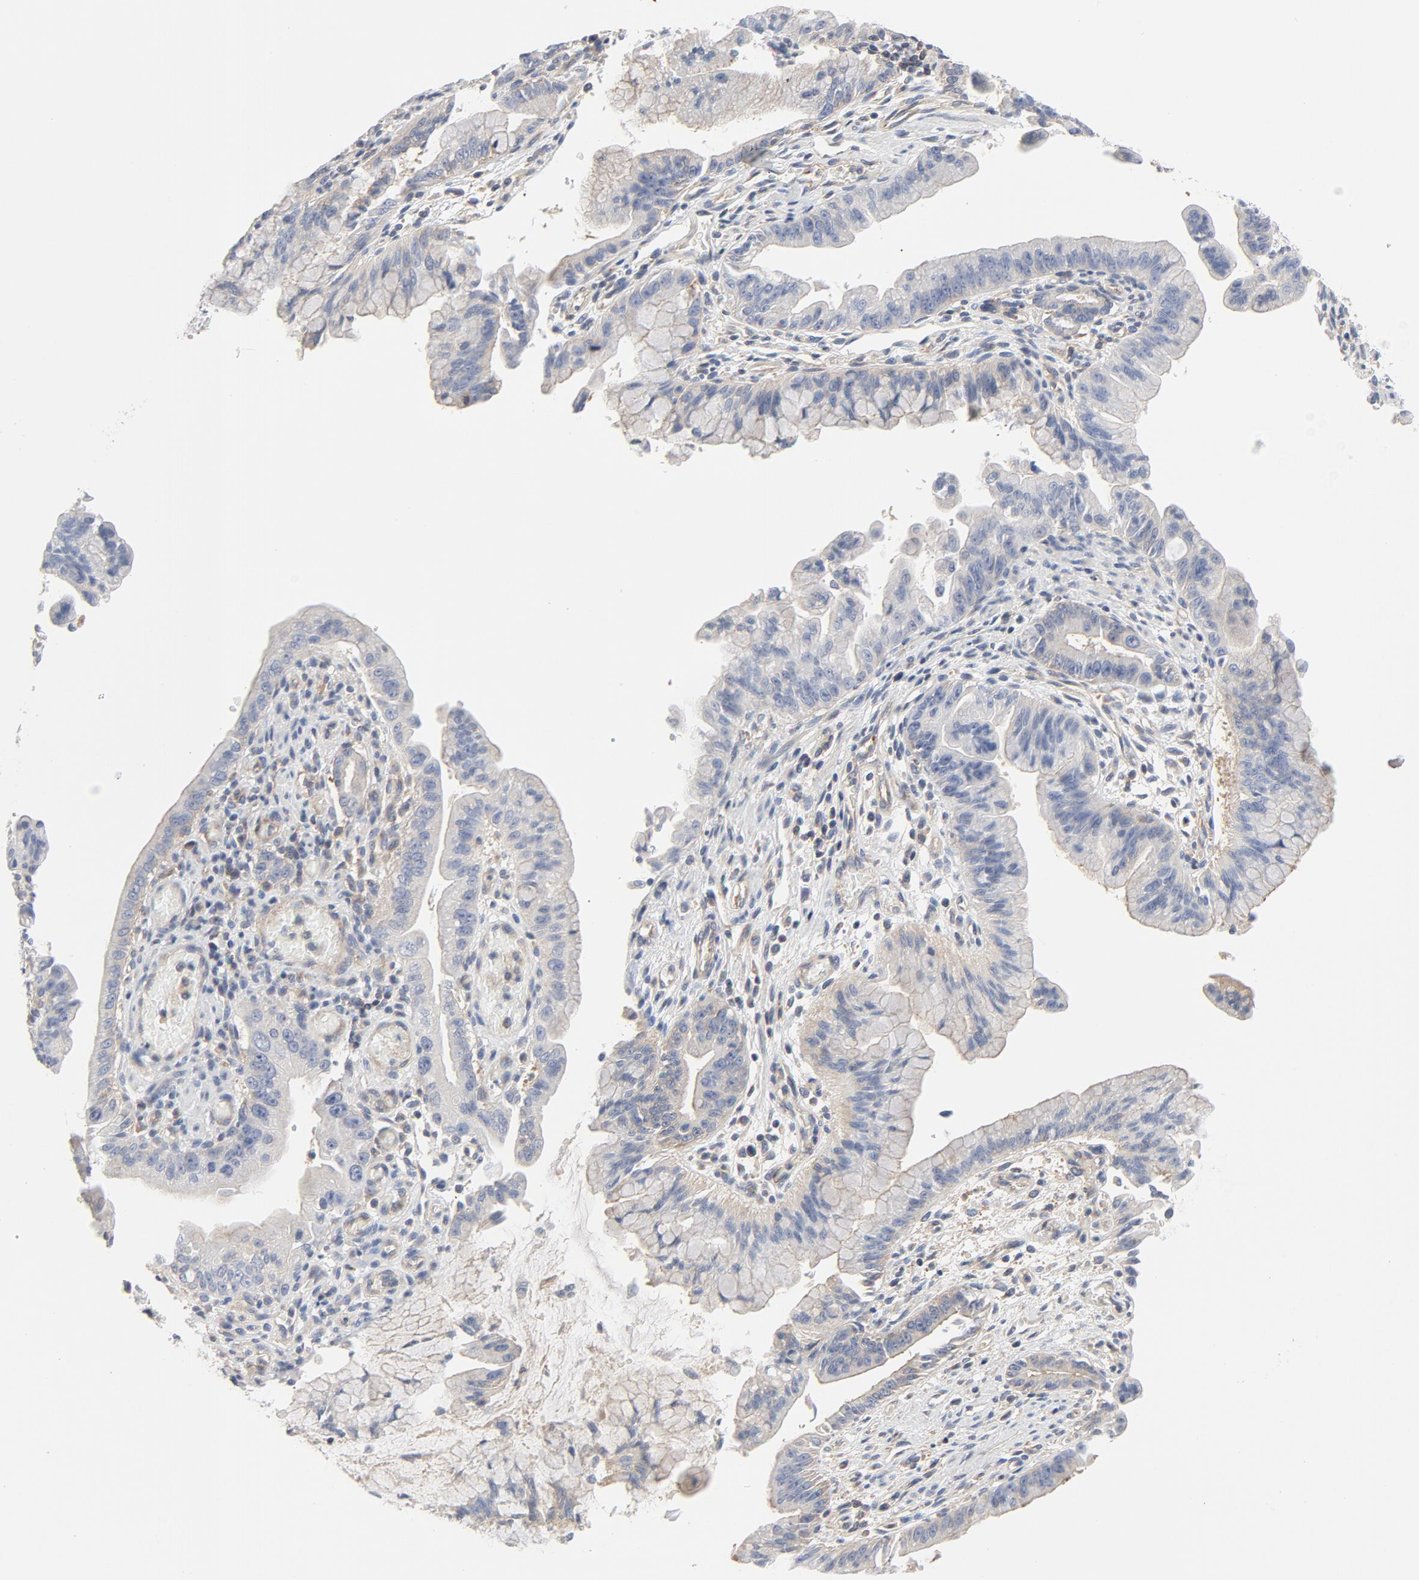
{"staining": {"intensity": "negative", "quantity": "none", "location": "none"}, "tissue": "pancreatic cancer", "cell_type": "Tumor cells", "image_type": "cancer", "snomed": [{"axis": "morphology", "description": "Adenocarcinoma, NOS"}, {"axis": "topography", "description": "Pancreas"}], "caption": "Immunohistochemistry image of neoplastic tissue: human pancreatic cancer stained with DAB exhibits no significant protein positivity in tumor cells. (Immunohistochemistry (ihc), brightfield microscopy, high magnification).", "gene": "RABEP1", "patient": {"sex": "male", "age": 59}}